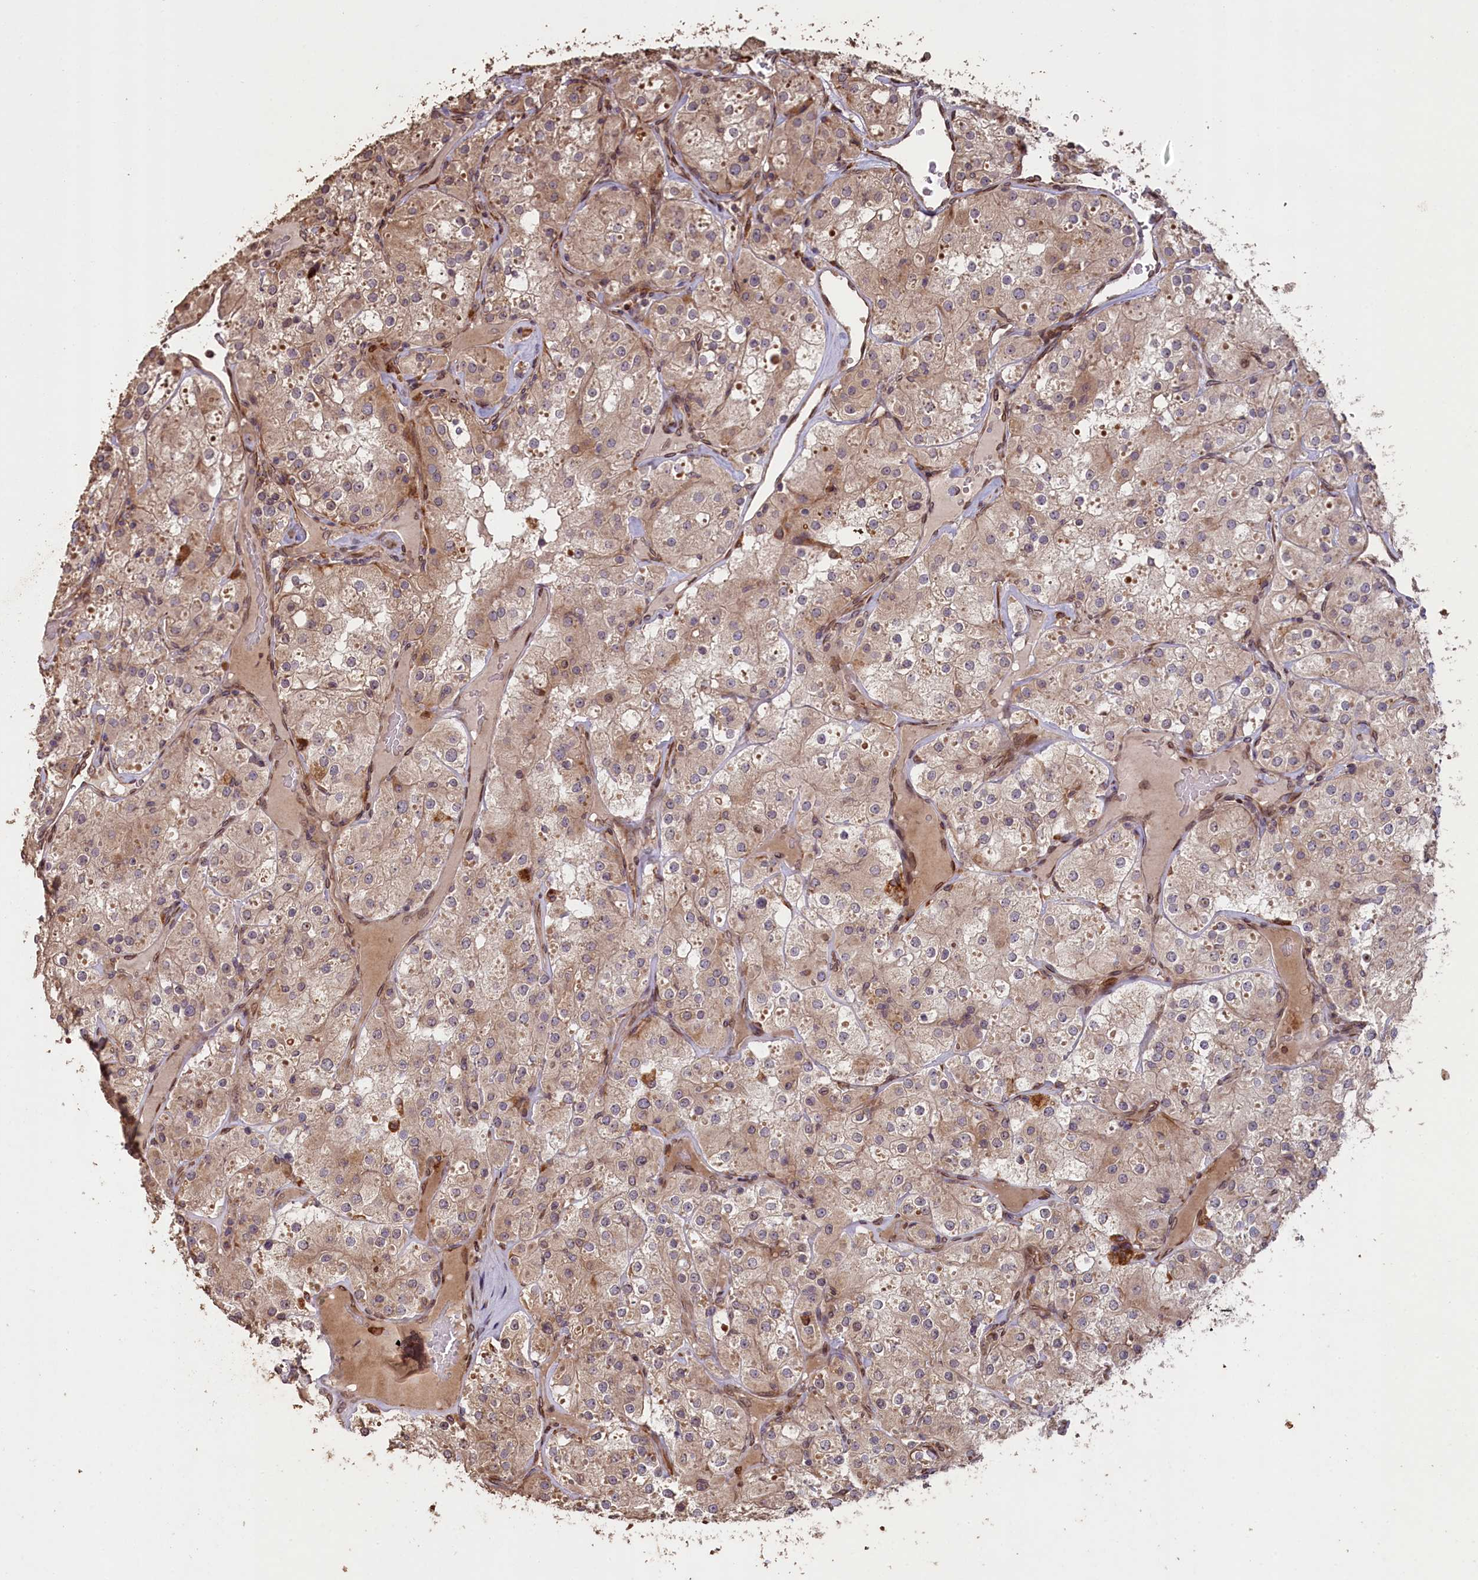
{"staining": {"intensity": "weak", "quantity": "25%-75%", "location": "cytoplasmic/membranous,nuclear"}, "tissue": "renal cancer", "cell_type": "Tumor cells", "image_type": "cancer", "snomed": [{"axis": "morphology", "description": "Adenocarcinoma, NOS"}, {"axis": "topography", "description": "Kidney"}], "caption": "Immunohistochemical staining of renal adenocarcinoma demonstrates weak cytoplasmic/membranous and nuclear protein positivity in about 25%-75% of tumor cells. (DAB IHC with brightfield microscopy, high magnification).", "gene": "SLC38A7", "patient": {"sex": "male", "age": 77}}